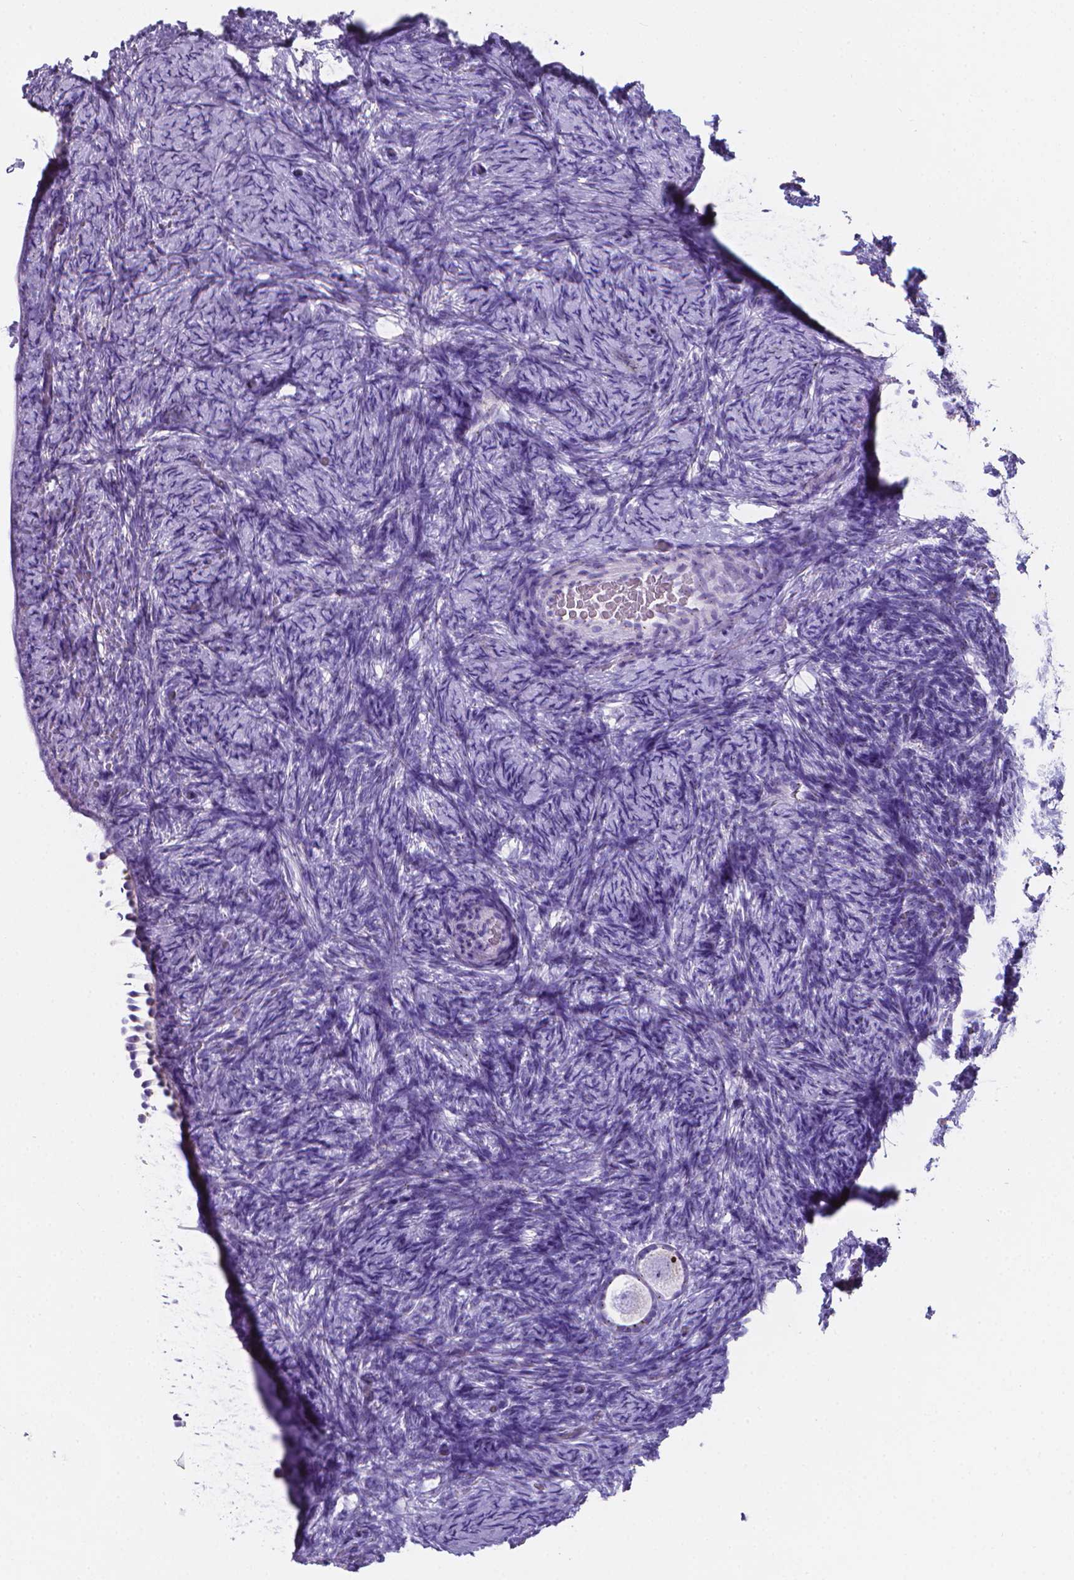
{"staining": {"intensity": "negative", "quantity": "none", "location": "none"}, "tissue": "ovary", "cell_type": "Follicle cells", "image_type": "normal", "snomed": [{"axis": "morphology", "description": "Normal tissue, NOS"}, {"axis": "topography", "description": "Ovary"}], "caption": "DAB immunohistochemical staining of benign human ovary reveals no significant positivity in follicle cells.", "gene": "LRRC73", "patient": {"sex": "female", "age": 34}}